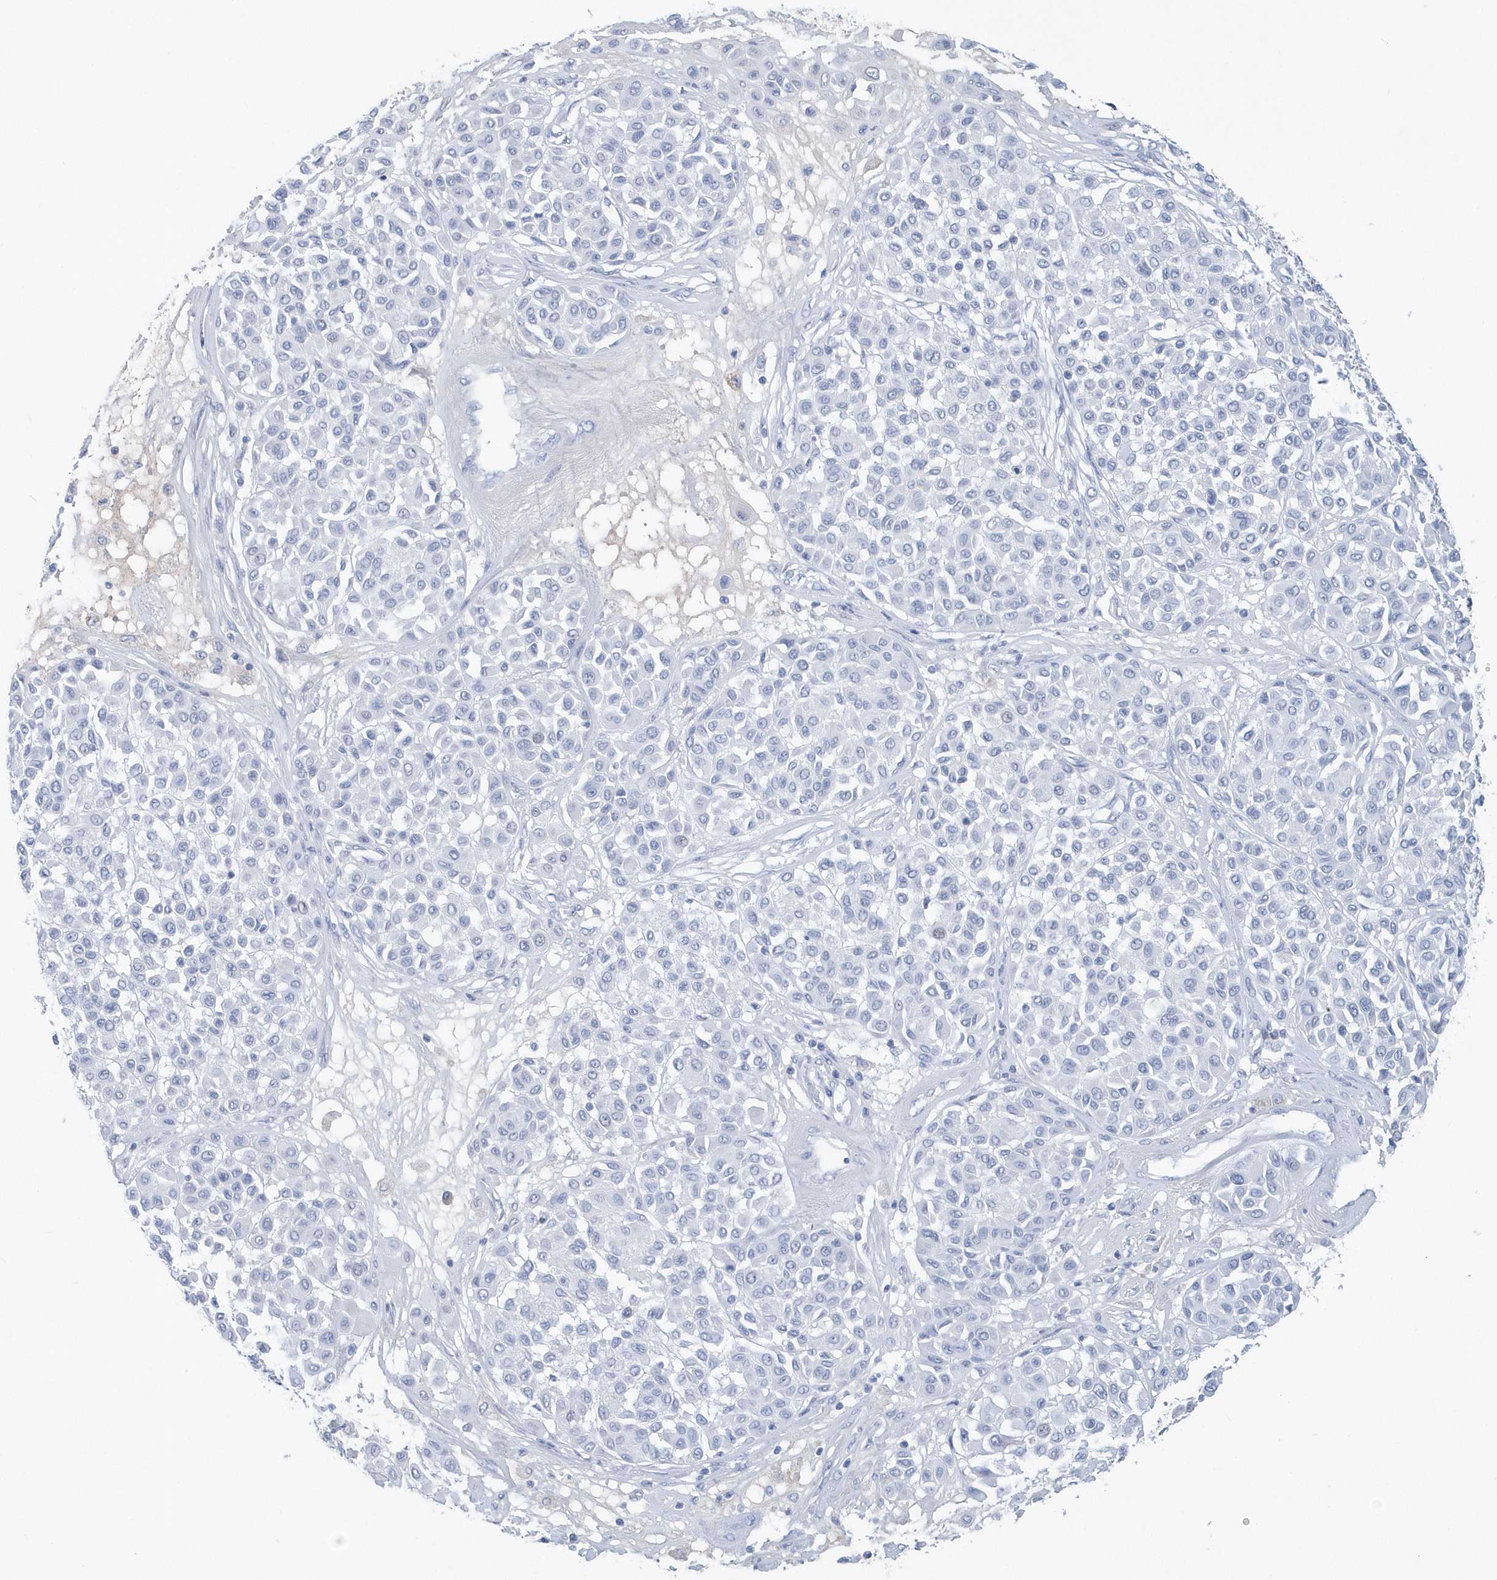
{"staining": {"intensity": "negative", "quantity": "none", "location": "none"}, "tissue": "melanoma", "cell_type": "Tumor cells", "image_type": "cancer", "snomed": [{"axis": "morphology", "description": "Malignant melanoma, Metastatic site"}, {"axis": "topography", "description": "Soft tissue"}], "caption": "Photomicrograph shows no protein staining in tumor cells of melanoma tissue.", "gene": "JCHAIN", "patient": {"sex": "male", "age": 41}}